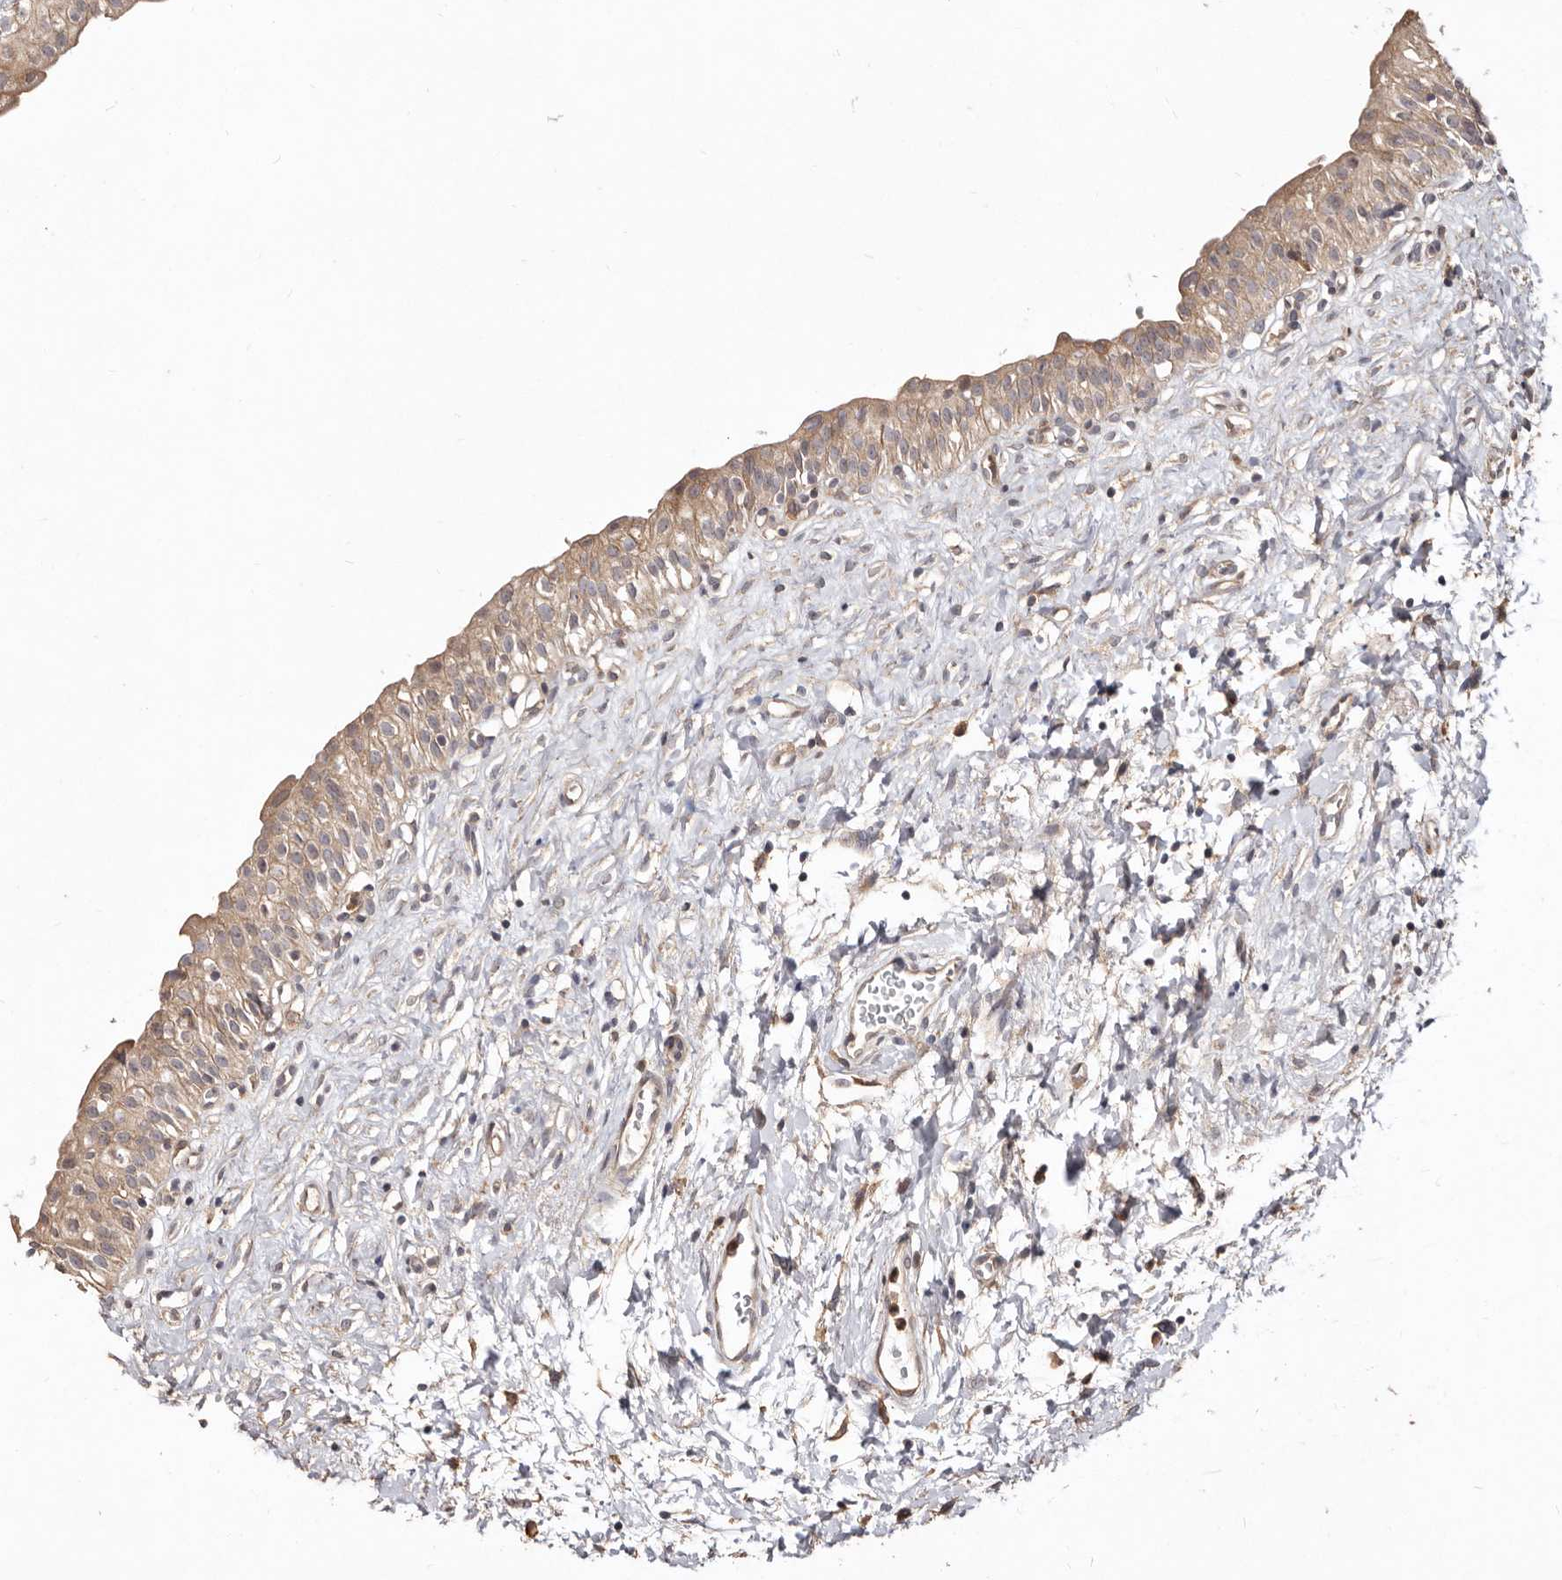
{"staining": {"intensity": "moderate", "quantity": ">75%", "location": "cytoplasmic/membranous"}, "tissue": "urinary bladder", "cell_type": "Urothelial cells", "image_type": "normal", "snomed": [{"axis": "morphology", "description": "Normal tissue, NOS"}, {"axis": "topography", "description": "Urinary bladder"}], "caption": "High-power microscopy captured an immunohistochemistry (IHC) histopathology image of unremarkable urinary bladder, revealing moderate cytoplasmic/membranous staining in approximately >75% of urothelial cells.", "gene": "LRRC25", "patient": {"sex": "male", "age": 51}}